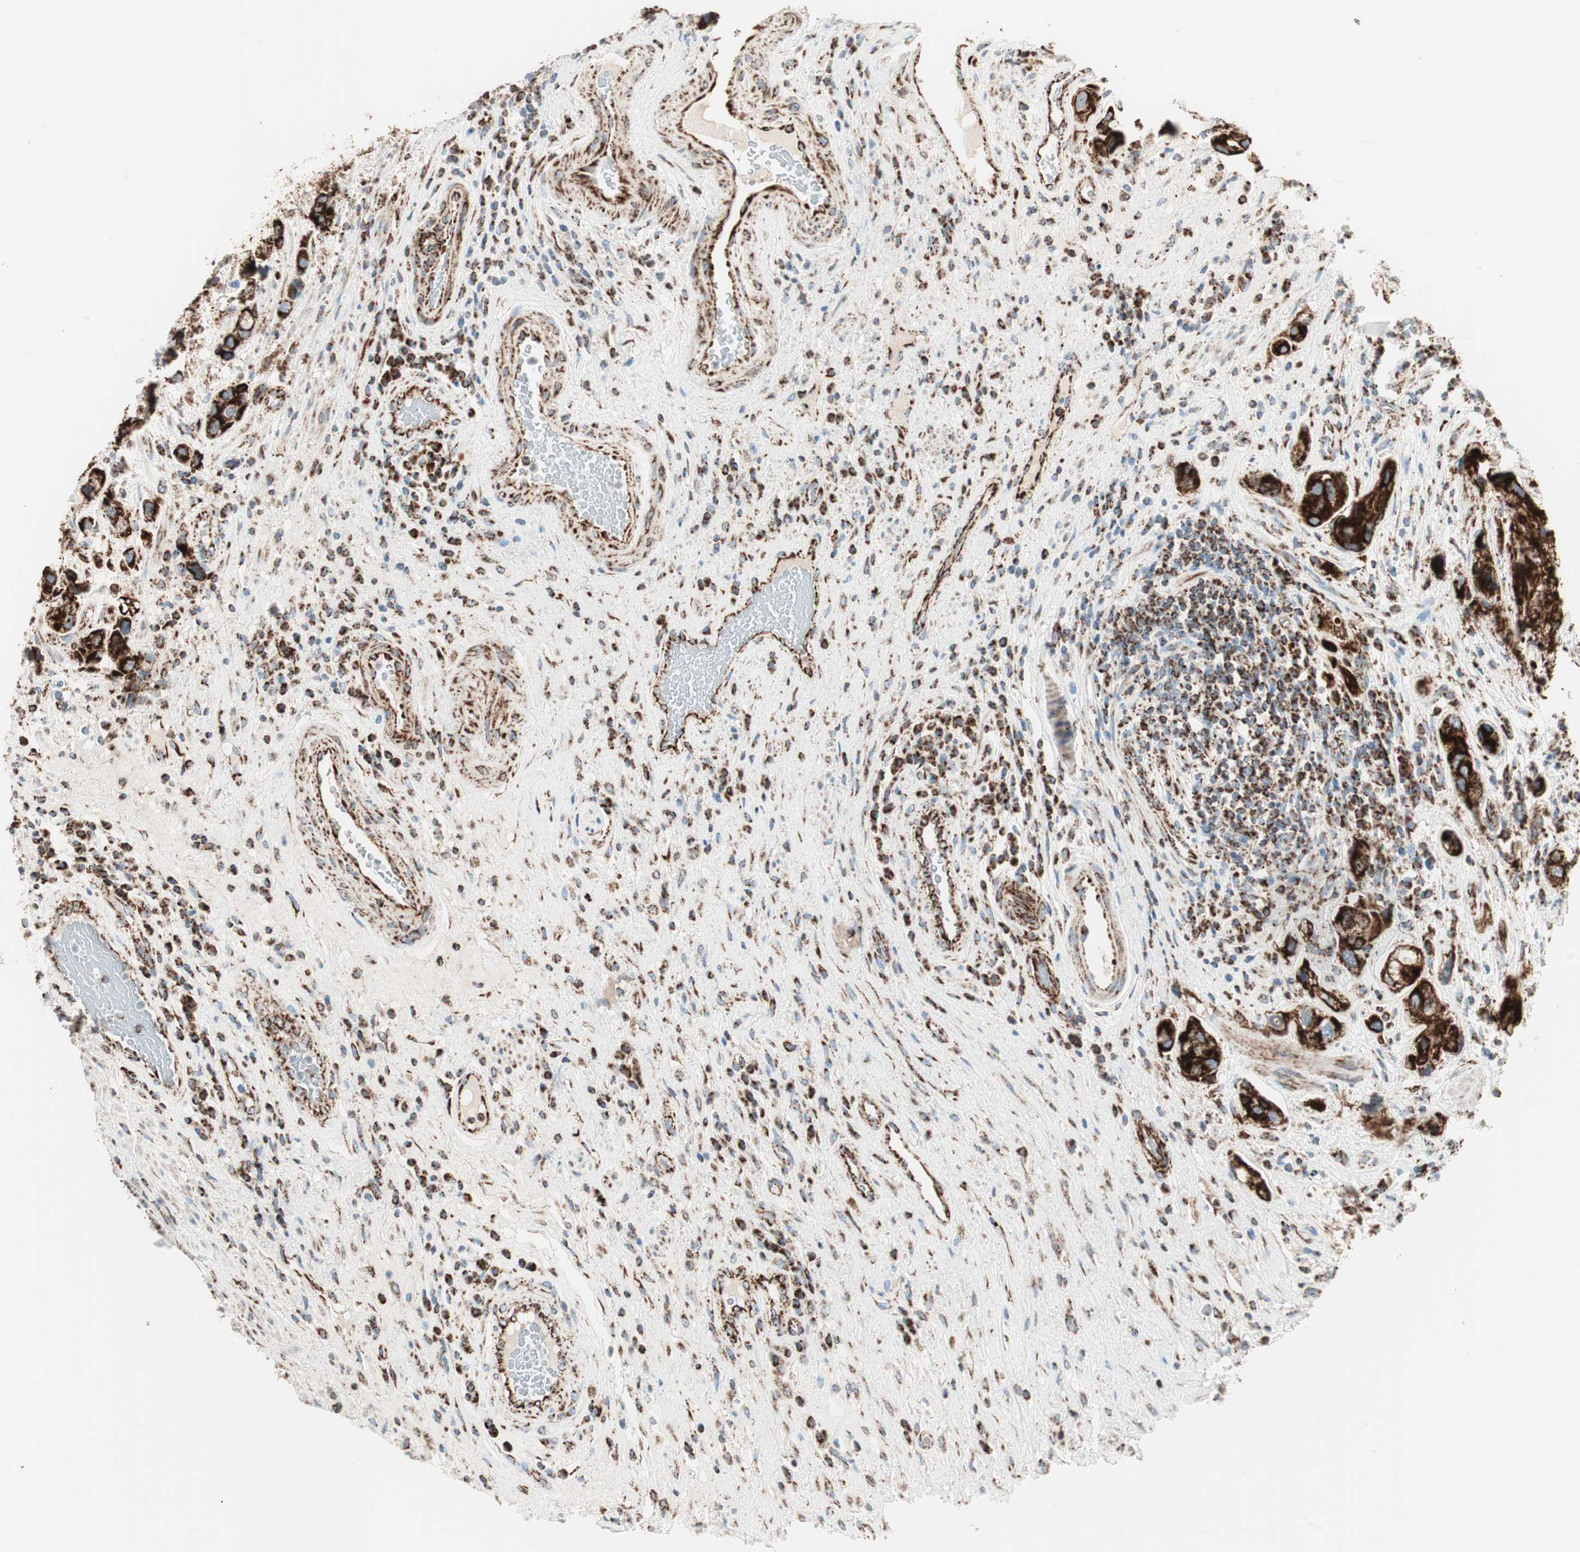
{"staining": {"intensity": "strong", "quantity": ">75%", "location": "cytoplasmic/membranous"}, "tissue": "urothelial cancer", "cell_type": "Tumor cells", "image_type": "cancer", "snomed": [{"axis": "morphology", "description": "Urothelial carcinoma, High grade"}, {"axis": "topography", "description": "Urinary bladder"}], "caption": "Approximately >75% of tumor cells in human urothelial carcinoma (high-grade) show strong cytoplasmic/membranous protein positivity as visualized by brown immunohistochemical staining.", "gene": "TOMM20", "patient": {"sex": "female", "age": 64}}